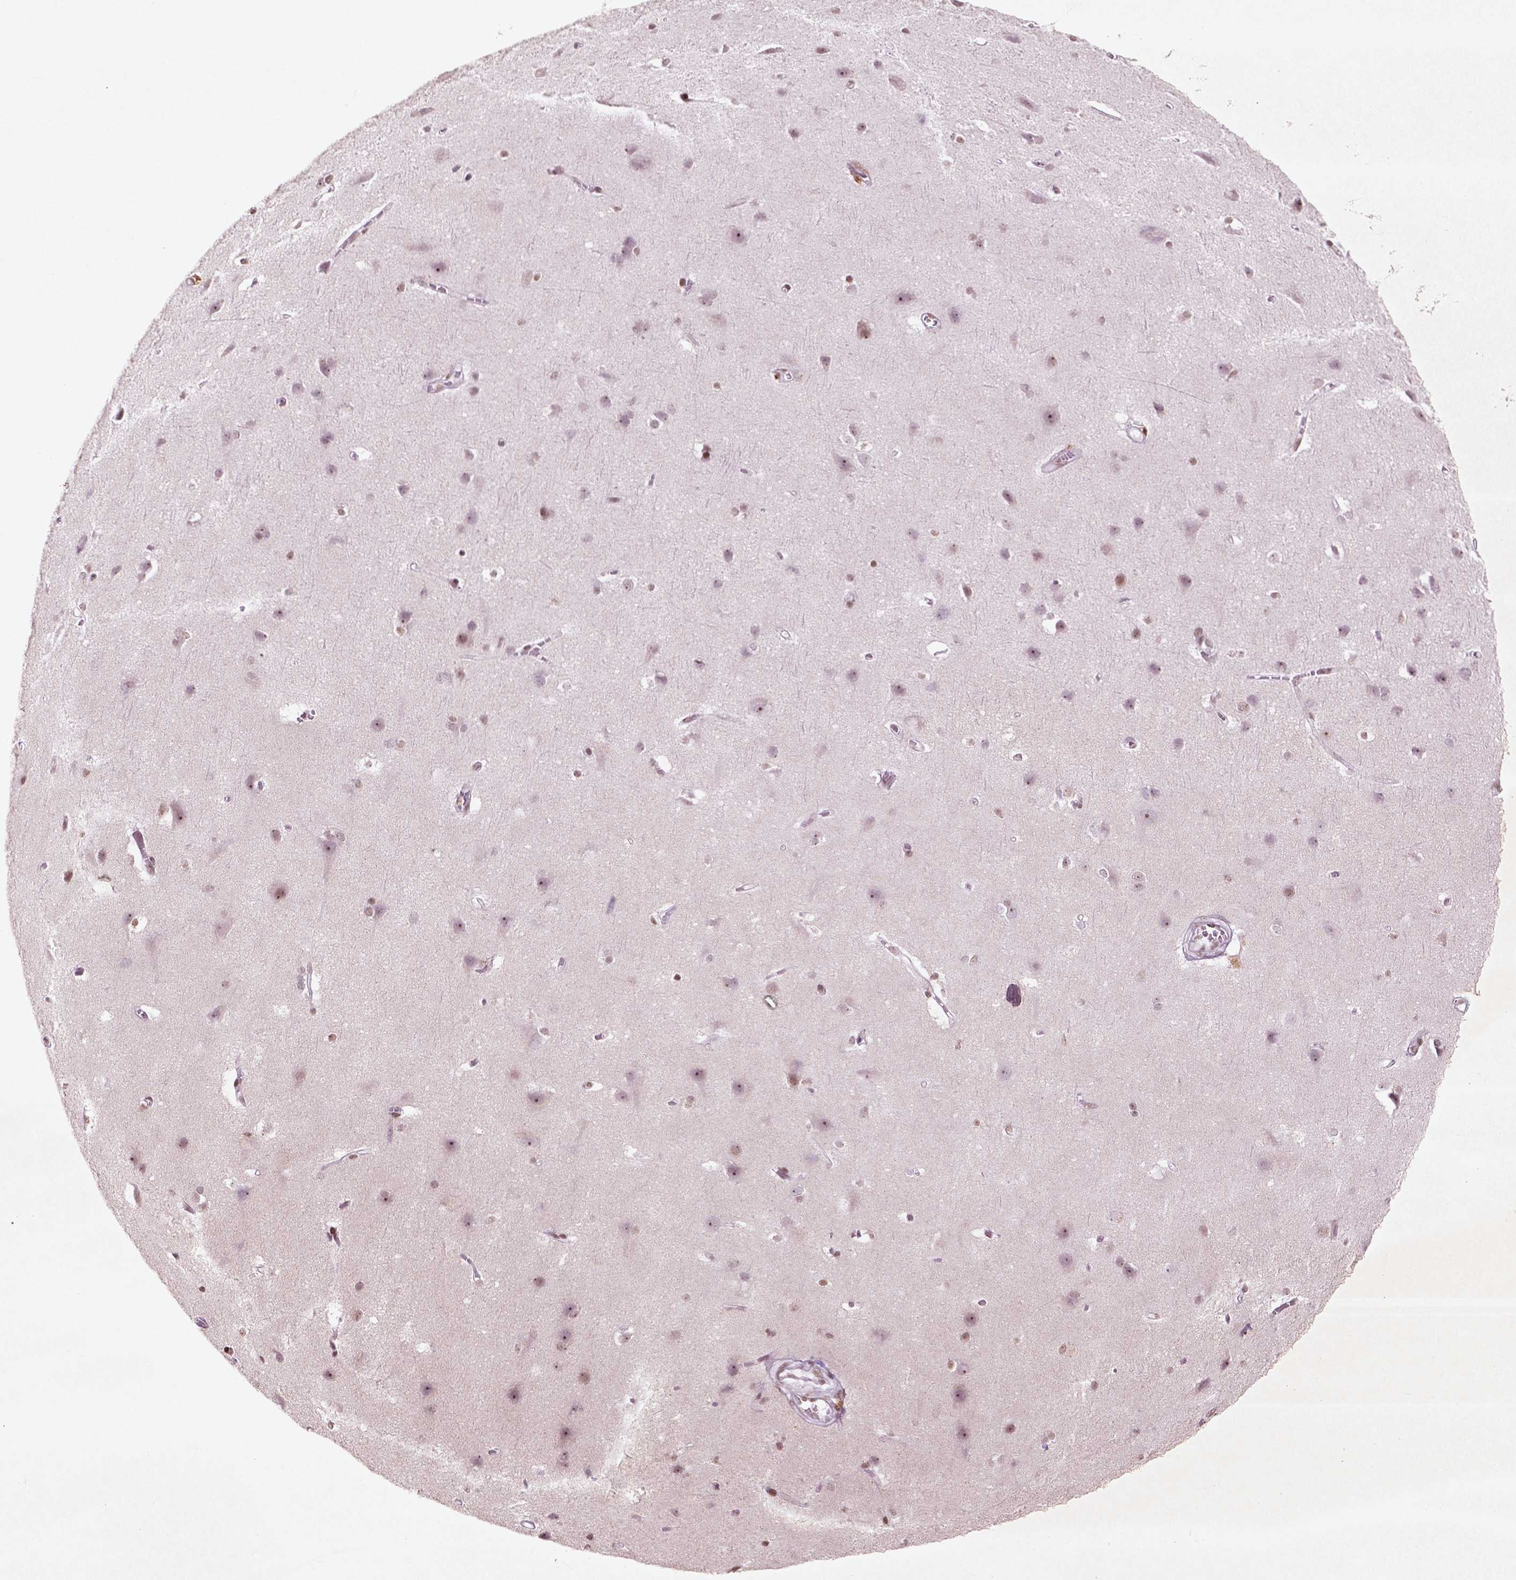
{"staining": {"intensity": "moderate", "quantity": ">75%", "location": "nuclear"}, "tissue": "cerebral cortex", "cell_type": "Endothelial cells", "image_type": "normal", "snomed": [{"axis": "morphology", "description": "Normal tissue, NOS"}, {"axis": "topography", "description": "Cerebral cortex"}], "caption": "Immunohistochemical staining of normal cerebral cortex shows medium levels of moderate nuclear expression in approximately >75% of endothelial cells. (DAB IHC with brightfield microscopy, high magnification).", "gene": "HMG20B", "patient": {"sex": "male", "age": 37}}